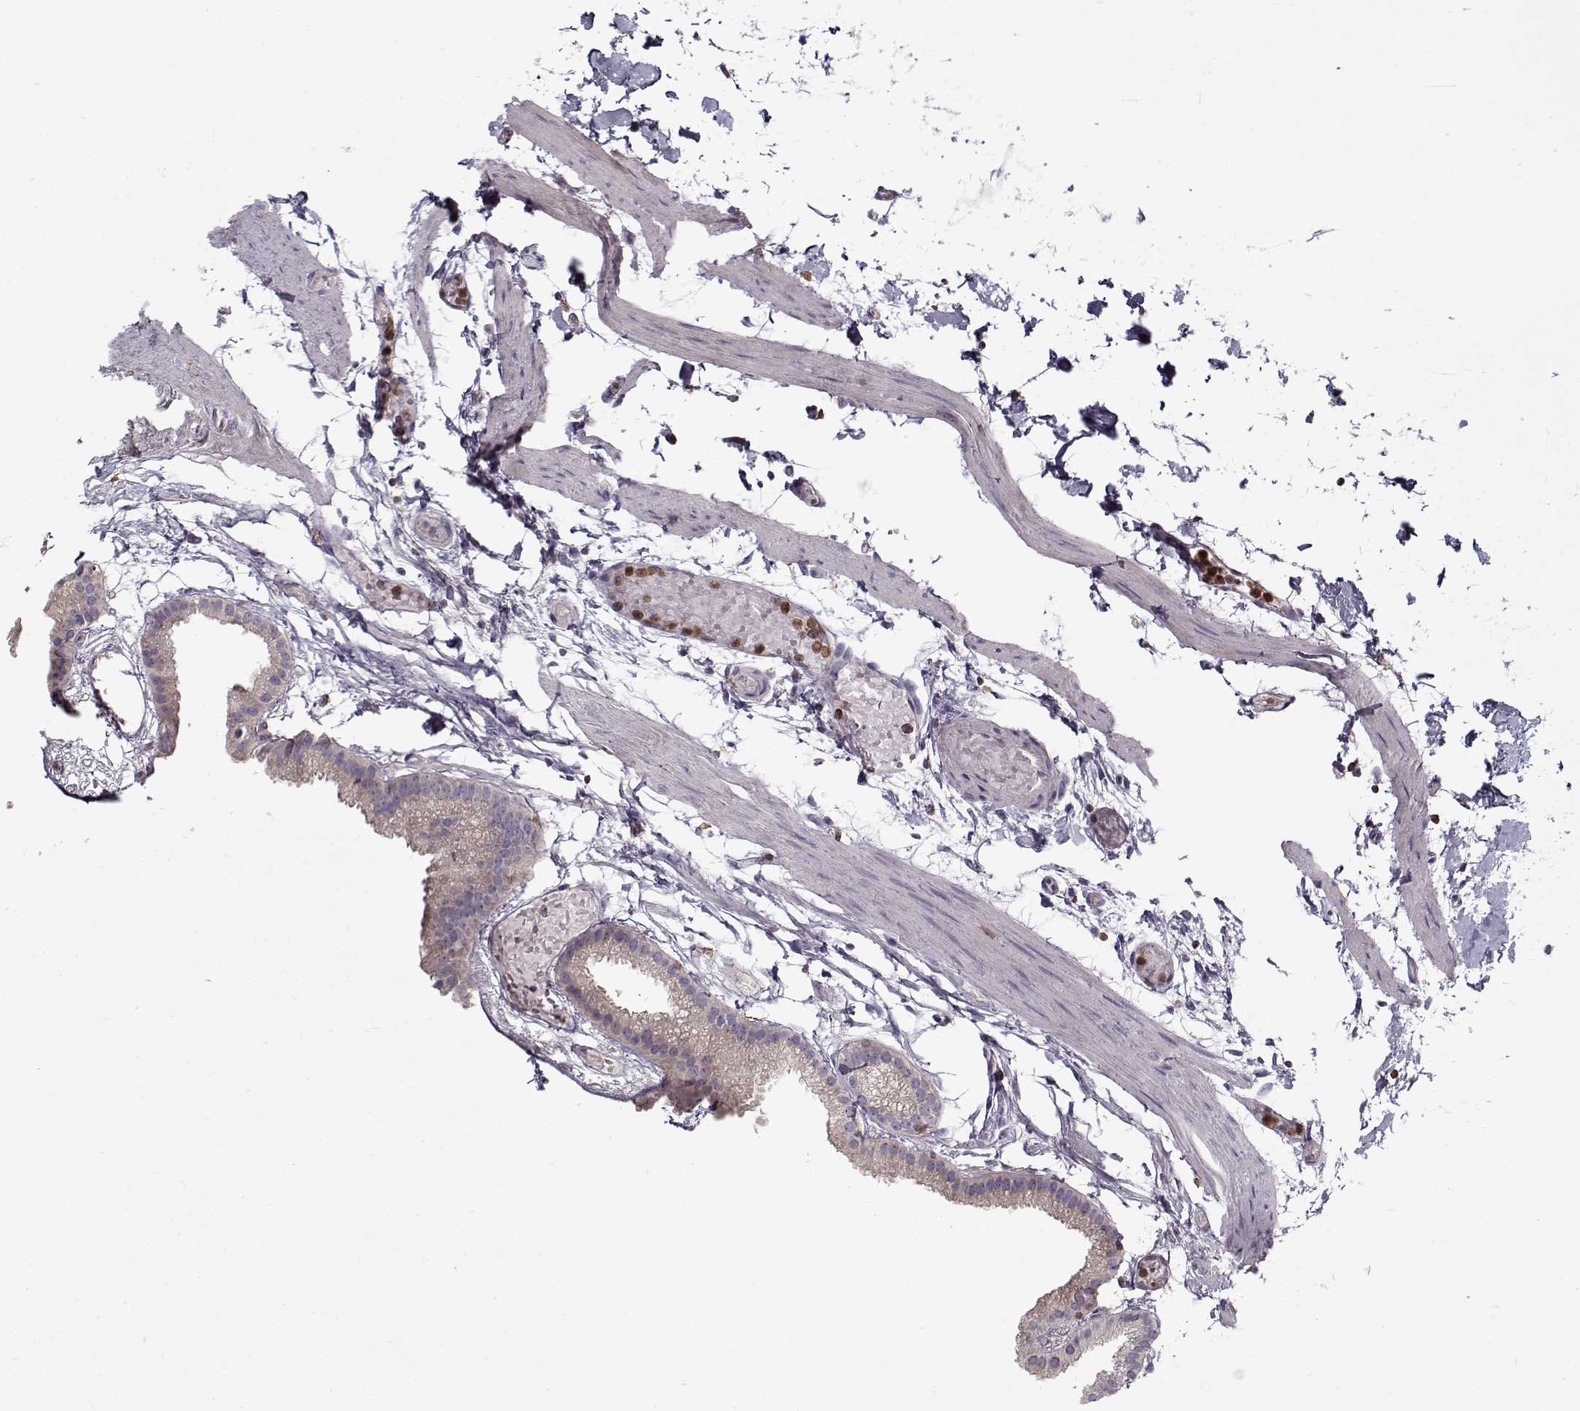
{"staining": {"intensity": "negative", "quantity": "none", "location": "none"}, "tissue": "gallbladder", "cell_type": "Glandular cells", "image_type": "normal", "snomed": [{"axis": "morphology", "description": "Normal tissue, NOS"}, {"axis": "topography", "description": "Gallbladder"}], "caption": "Protein analysis of normal gallbladder reveals no significant staining in glandular cells.", "gene": "UNC13D", "patient": {"sex": "female", "age": 45}}